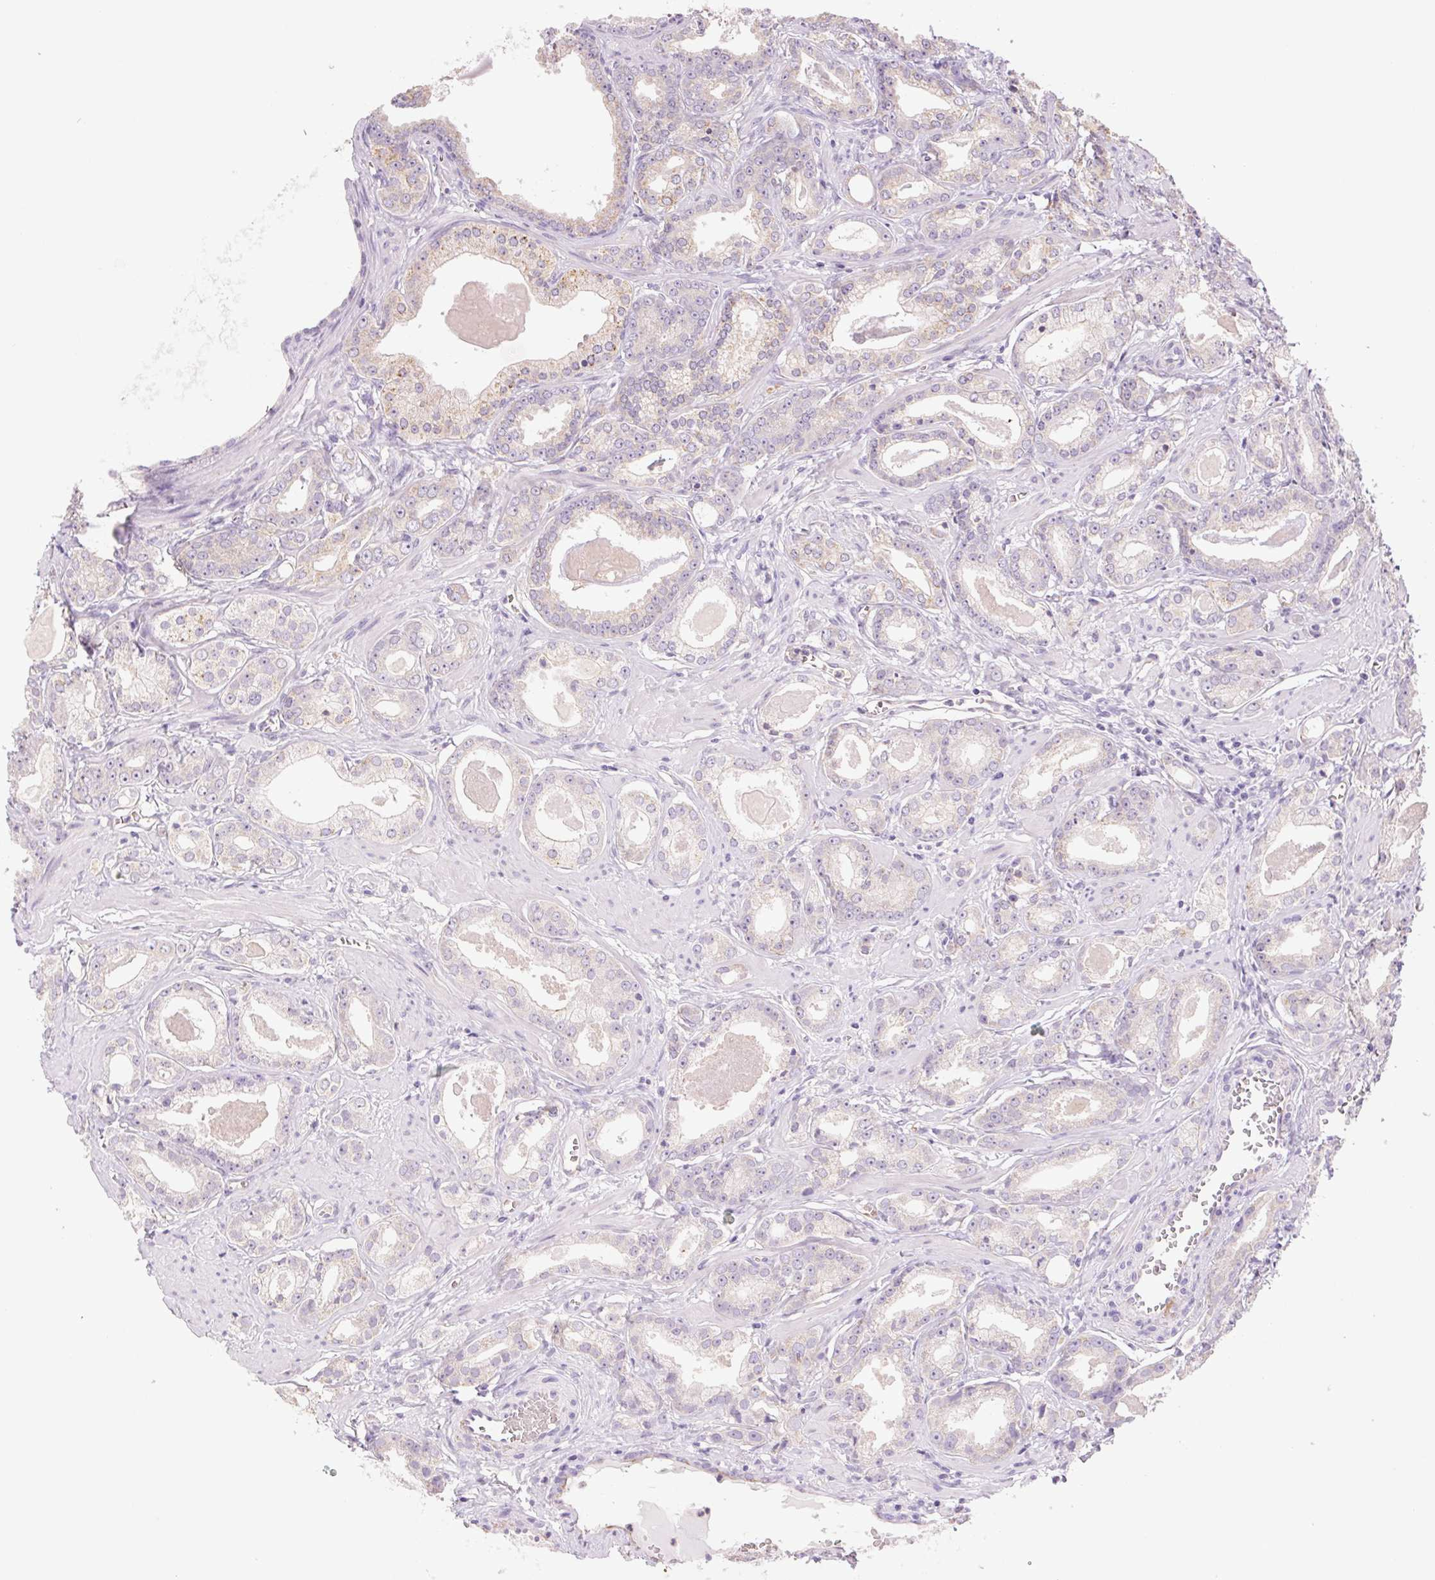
{"staining": {"intensity": "weak", "quantity": "<25%", "location": "cytoplasmic/membranous"}, "tissue": "prostate cancer", "cell_type": "Tumor cells", "image_type": "cancer", "snomed": [{"axis": "morphology", "description": "Adenocarcinoma, NOS"}, {"axis": "morphology", "description": "Adenocarcinoma, Low grade"}, {"axis": "topography", "description": "Prostate"}], "caption": "This is an IHC micrograph of adenocarcinoma (prostate). There is no expression in tumor cells.", "gene": "IGFL3", "patient": {"sex": "male", "age": 64}}